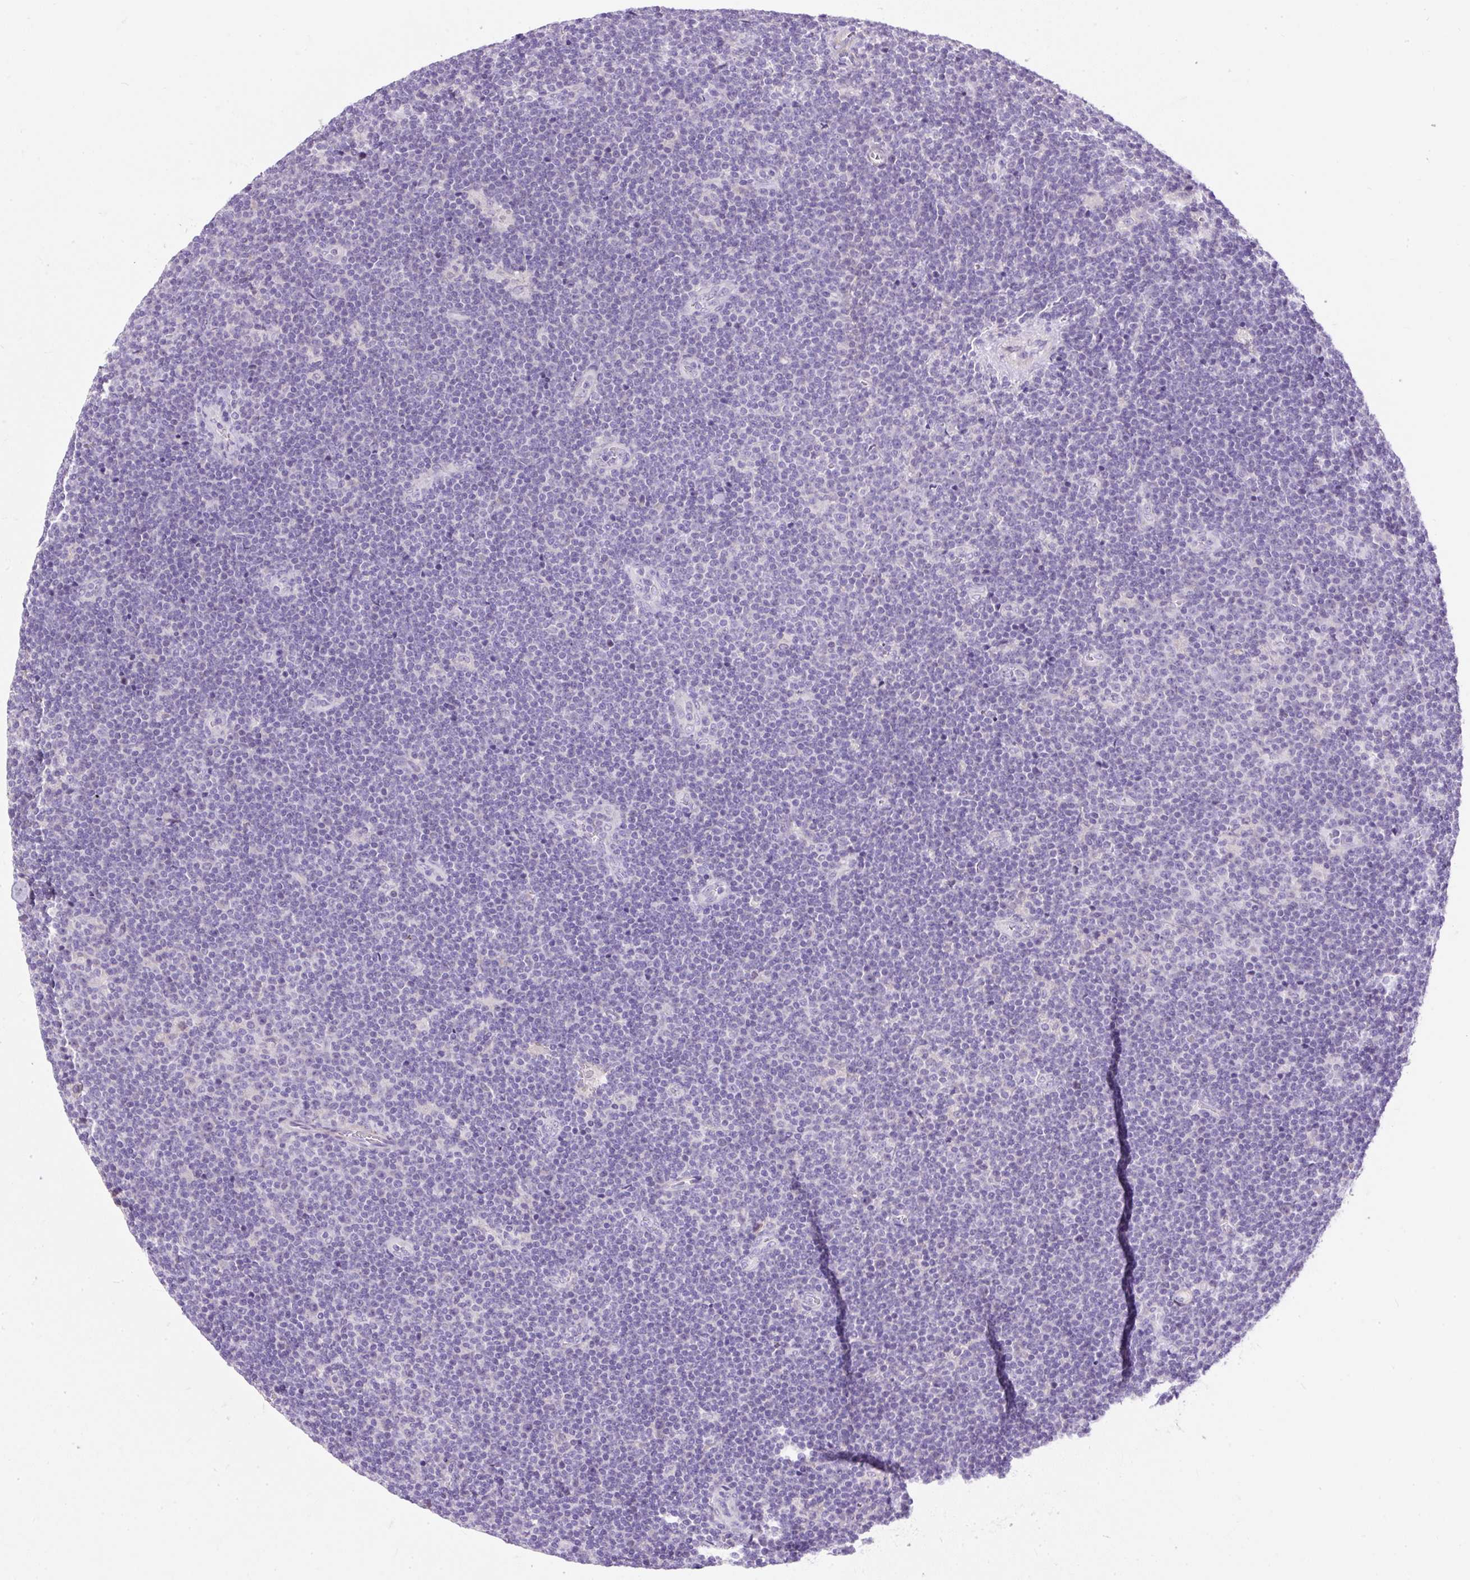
{"staining": {"intensity": "negative", "quantity": "none", "location": "none"}, "tissue": "lymphoma", "cell_type": "Tumor cells", "image_type": "cancer", "snomed": [{"axis": "morphology", "description": "Malignant lymphoma, non-Hodgkin's type, Low grade"}, {"axis": "topography", "description": "Lymph node"}], "caption": "Immunohistochemistry (IHC) of human lymphoma demonstrates no expression in tumor cells.", "gene": "SUSD5", "patient": {"sex": "male", "age": 48}}